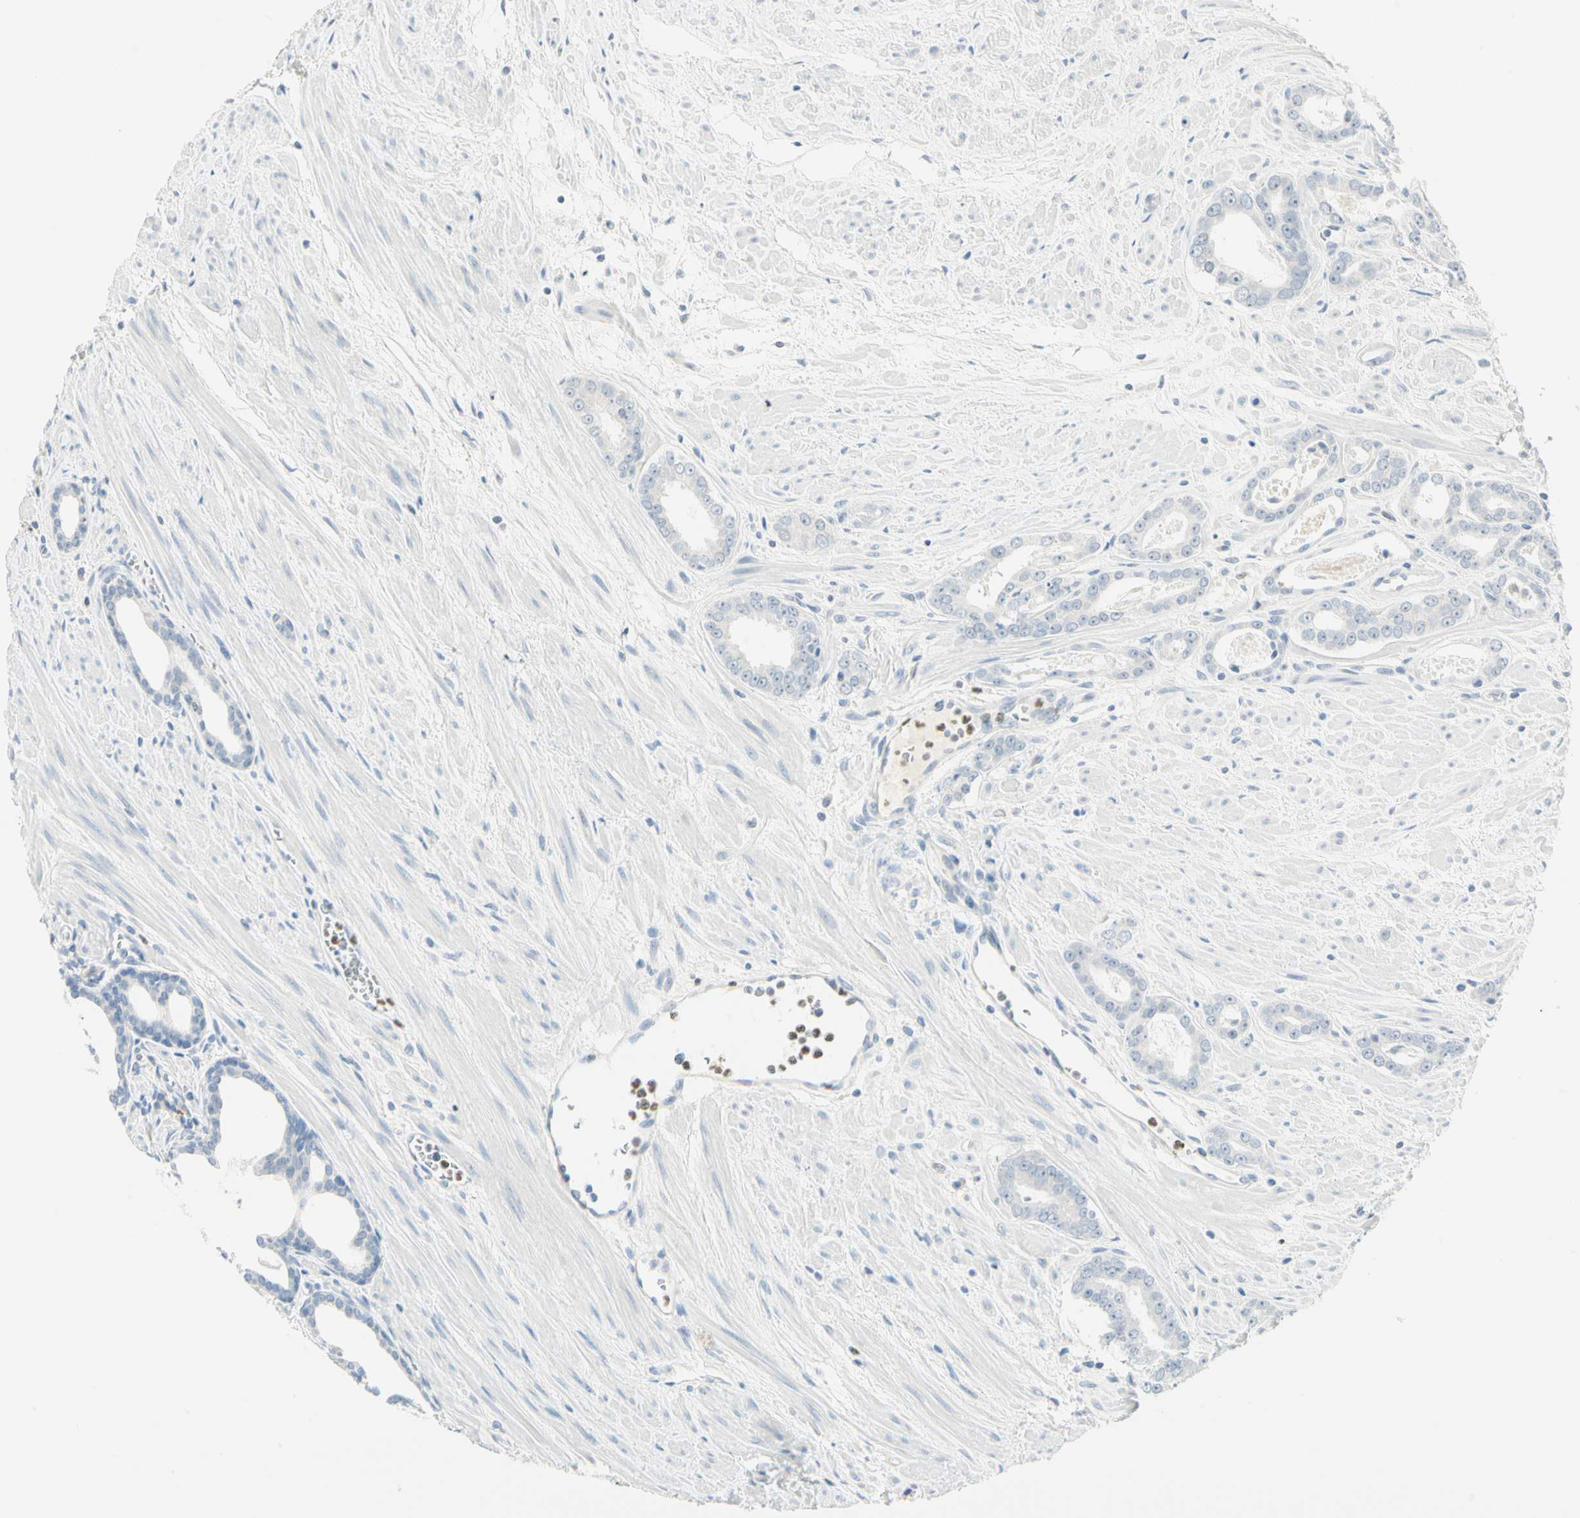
{"staining": {"intensity": "negative", "quantity": "none", "location": "none"}, "tissue": "prostate cancer", "cell_type": "Tumor cells", "image_type": "cancer", "snomed": [{"axis": "morphology", "description": "Adenocarcinoma, Low grade"}, {"axis": "topography", "description": "Prostate"}], "caption": "This is an IHC image of low-grade adenocarcinoma (prostate). There is no positivity in tumor cells.", "gene": "MLLT10", "patient": {"sex": "male", "age": 57}}